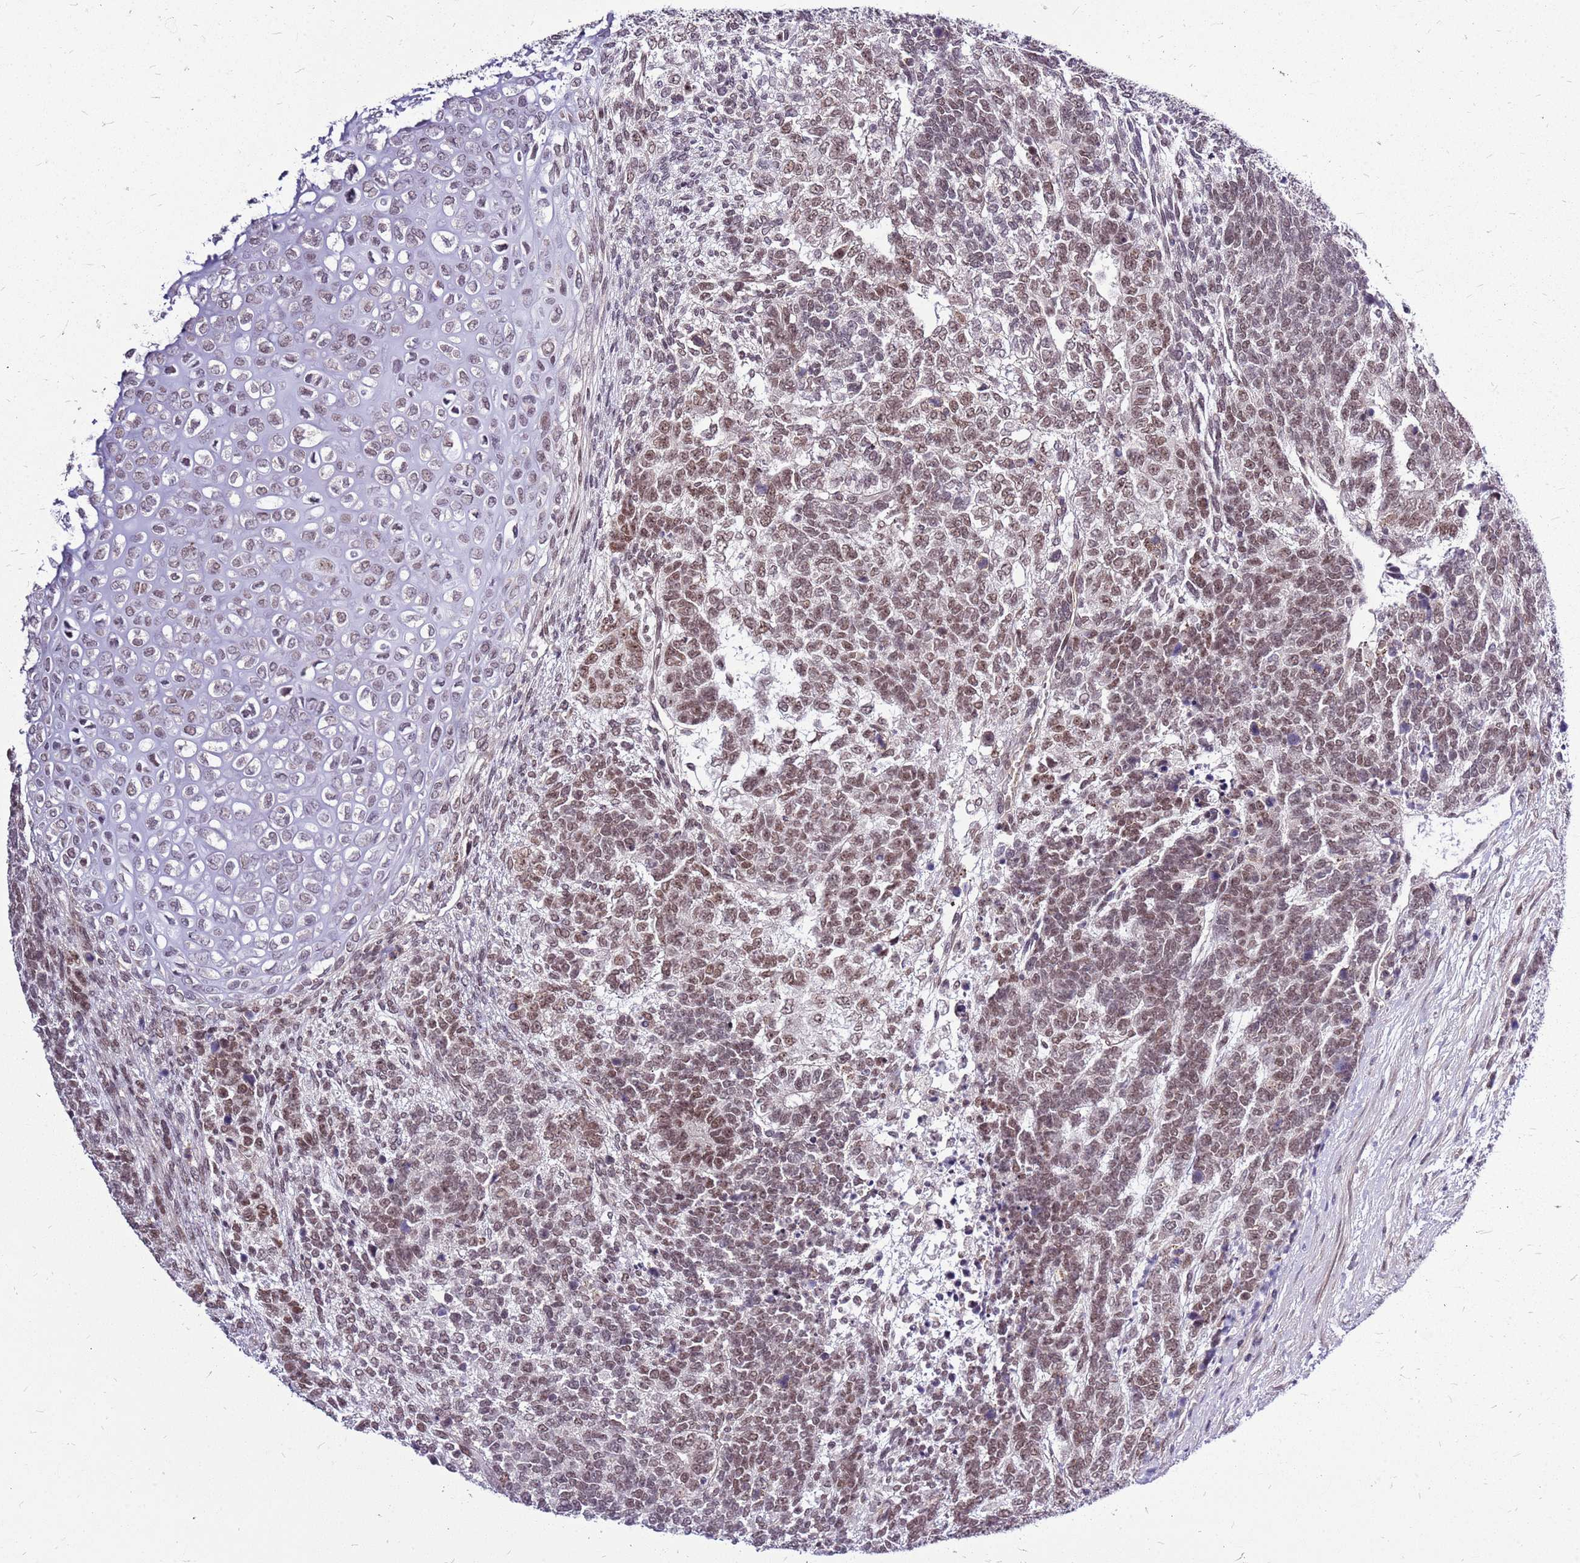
{"staining": {"intensity": "moderate", "quantity": ">75%", "location": "nuclear"}, "tissue": "testis cancer", "cell_type": "Tumor cells", "image_type": "cancer", "snomed": [{"axis": "morphology", "description": "Carcinoma, Embryonal, NOS"}, {"axis": "topography", "description": "Testis"}], "caption": "Protein staining exhibits moderate nuclear expression in approximately >75% of tumor cells in testis embryonal carcinoma.", "gene": "CCDC166", "patient": {"sex": "male", "age": 23}}